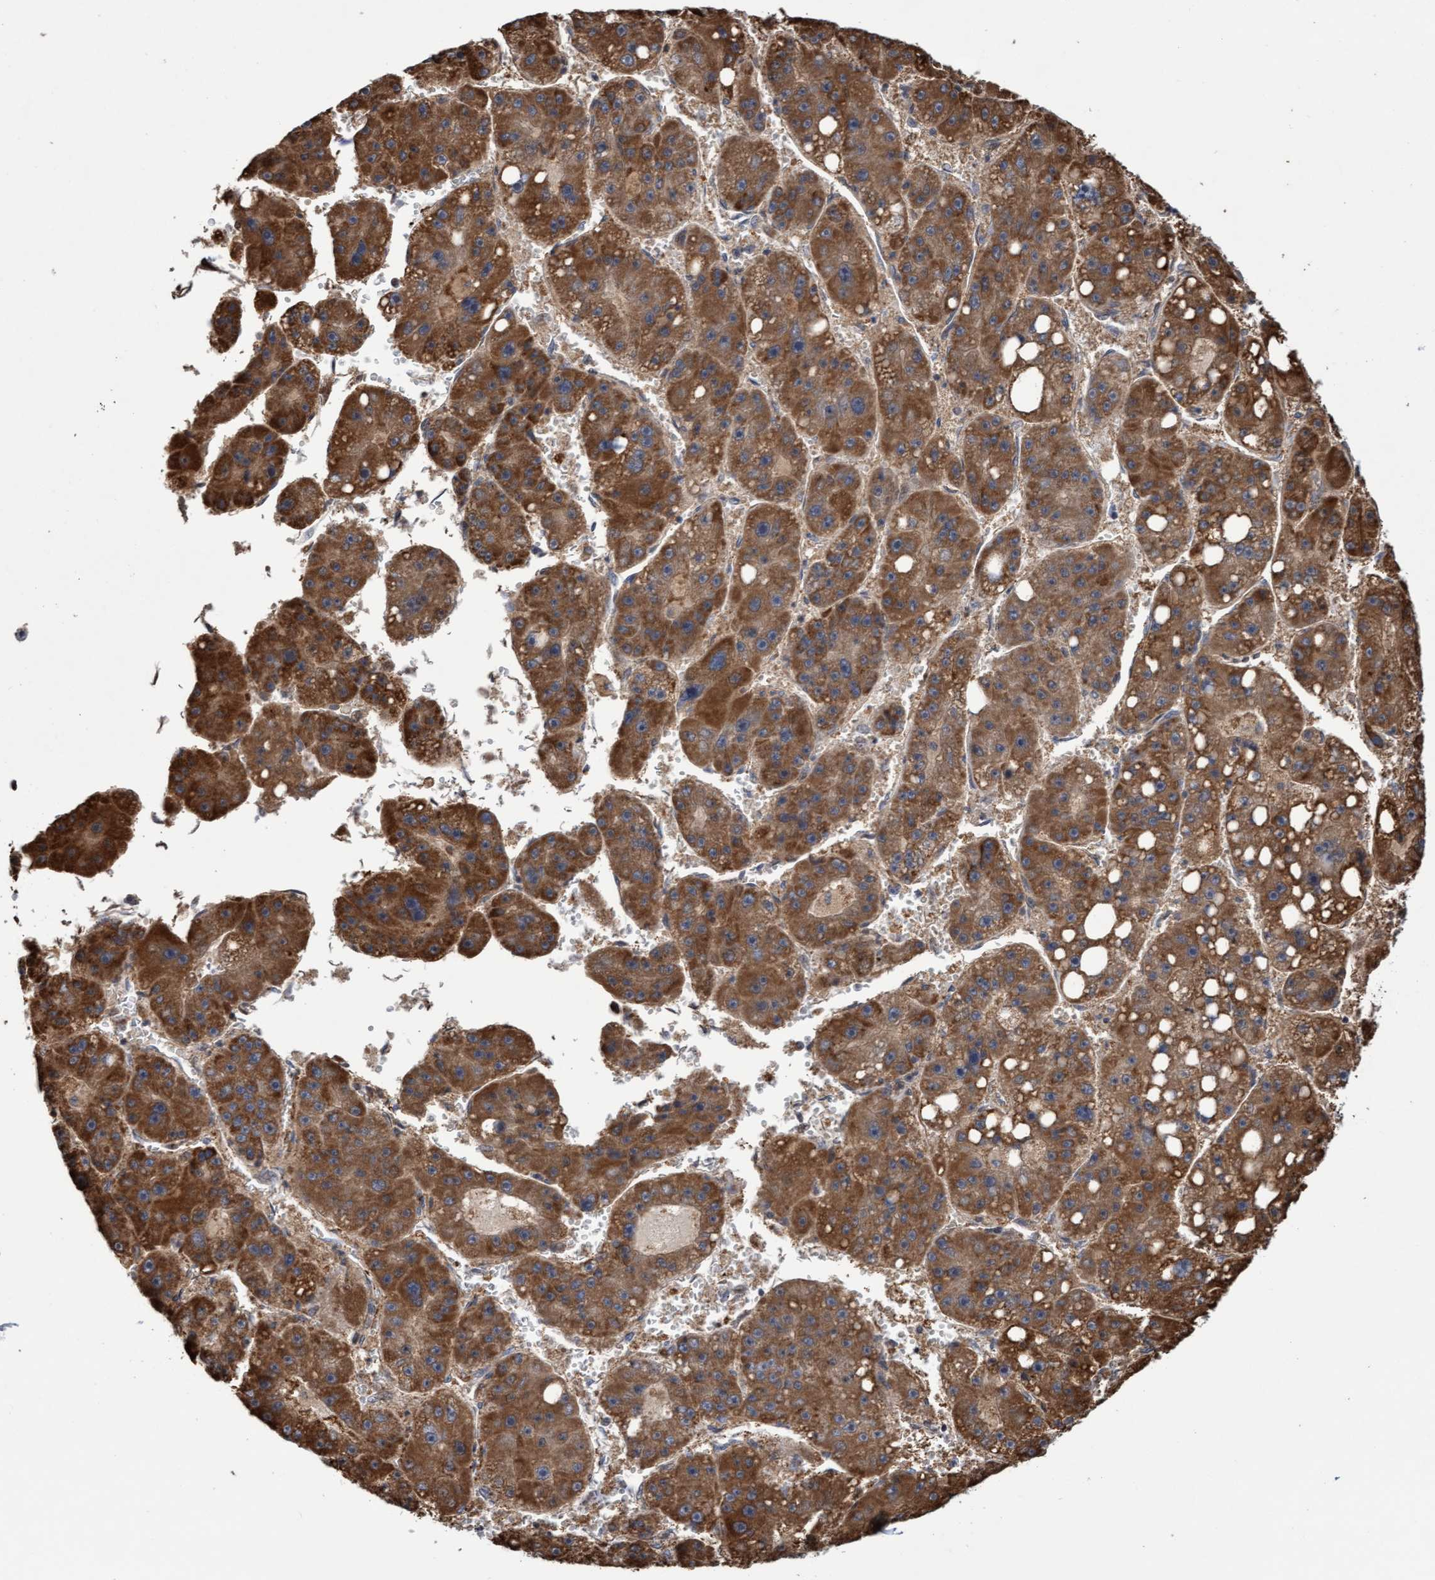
{"staining": {"intensity": "moderate", "quantity": ">75%", "location": "cytoplasmic/membranous"}, "tissue": "liver cancer", "cell_type": "Tumor cells", "image_type": "cancer", "snomed": [{"axis": "morphology", "description": "Carcinoma, Hepatocellular, NOS"}, {"axis": "topography", "description": "Liver"}], "caption": "Tumor cells demonstrate medium levels of moderate cytoplasmic/membranous staining in about >75% of cells in human hepatocellular carcinoma (liver).", "gene": "PECR", "patient": {"sex": "female", "age": 61}}